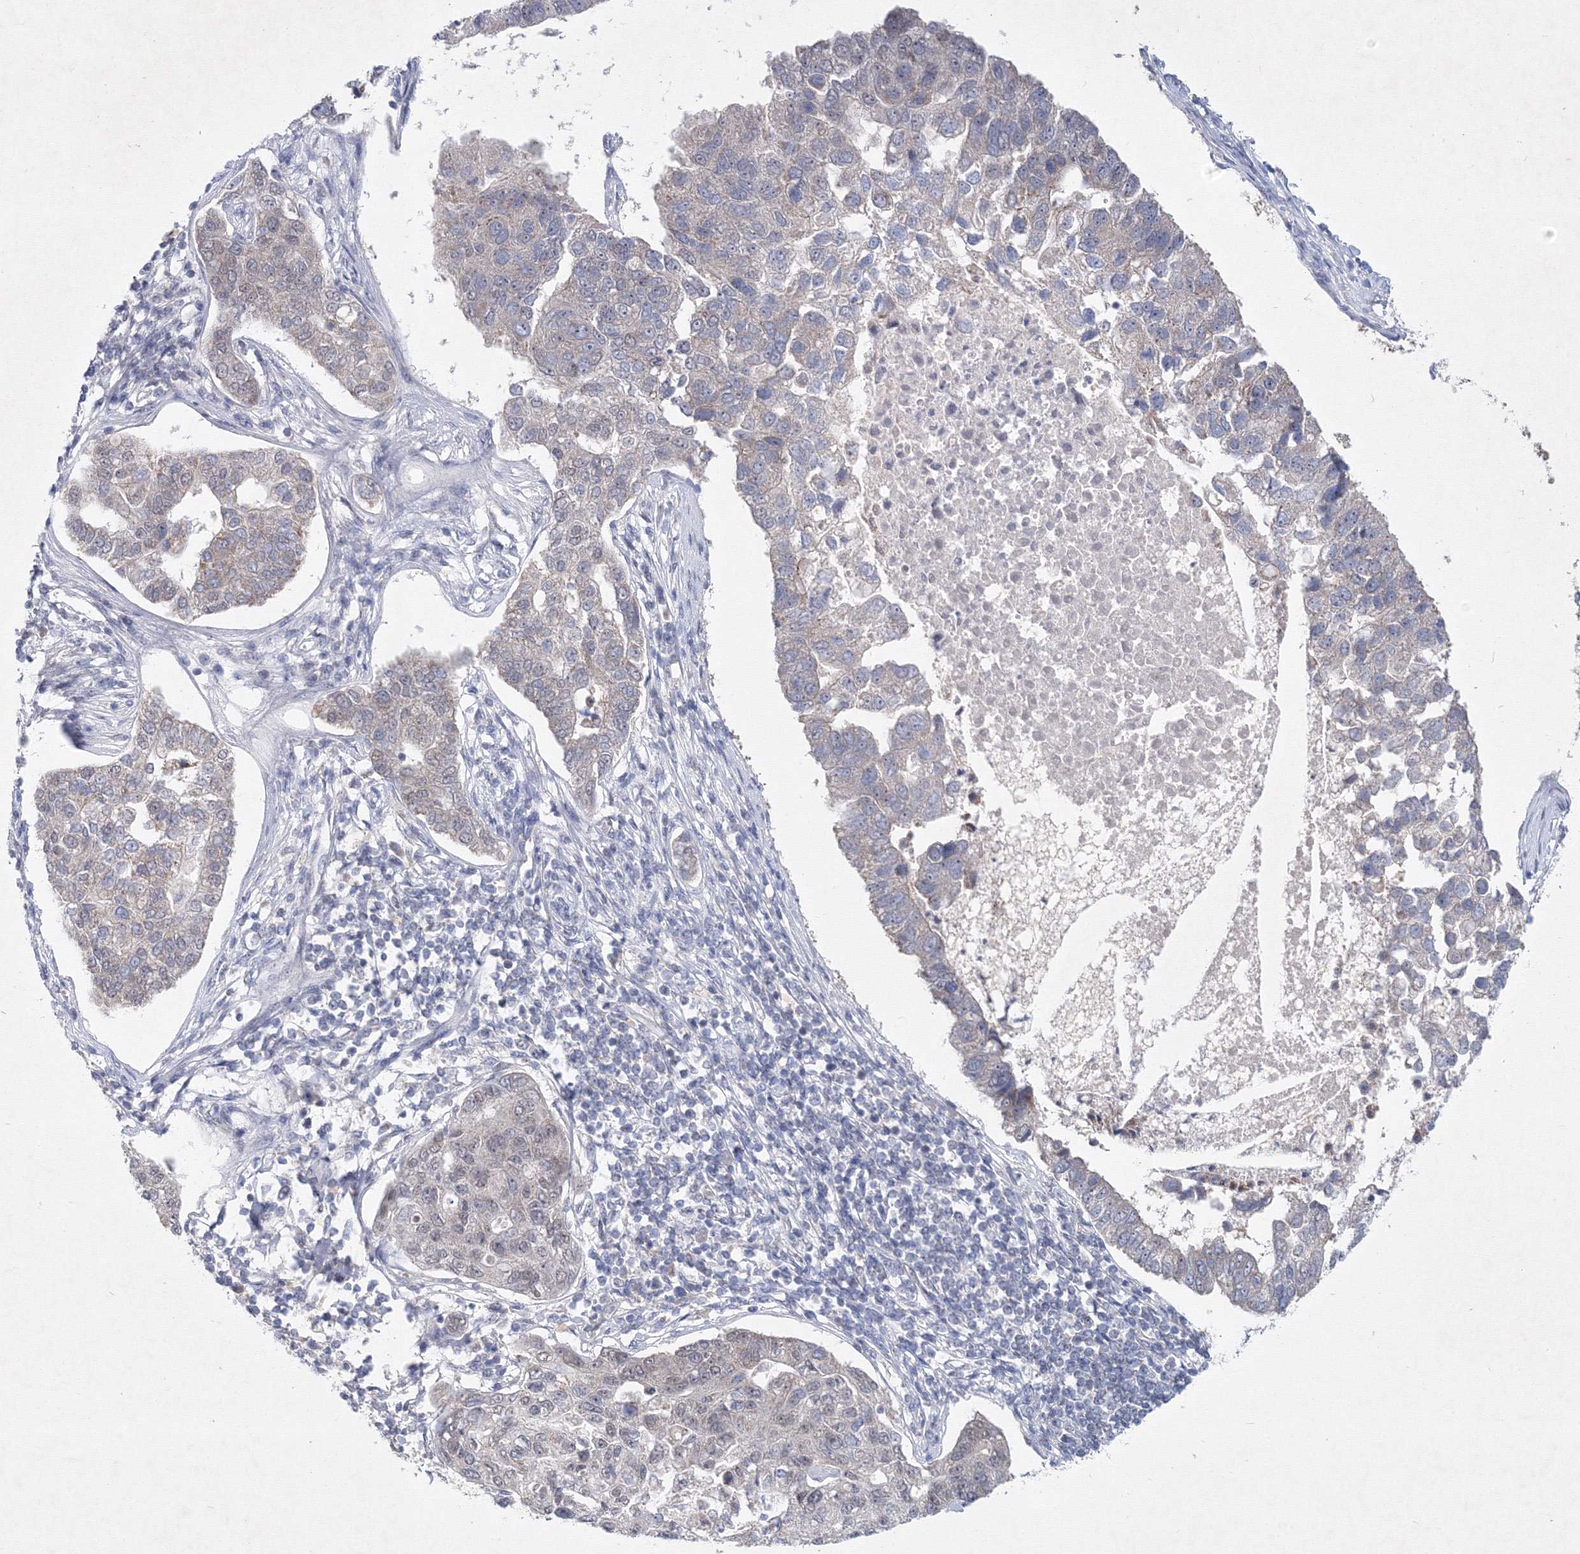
{"staining": {"intensity": "negative", "quantity": "none", "location": "none"}, "tissue": "pancreatic cancer", "cell_type": "Tumor cells", "image_type": "cancer", "snomed": [{"axis": "morphology", "description": "Adenocarcinoma, NOS"}, {"axis": "topography", "description": "Pancreas"}], "caption": "Protein analysis of pancreatic cancer (adenocarcinoma) exhibits no significant staining in tumor cells. (DAB (3,3'-diaminobenzidine) immunohistochemistry with hematoxylin counter stain).", "gene": "SF3B6", "patient": {"sex": "female", "age": 61}}